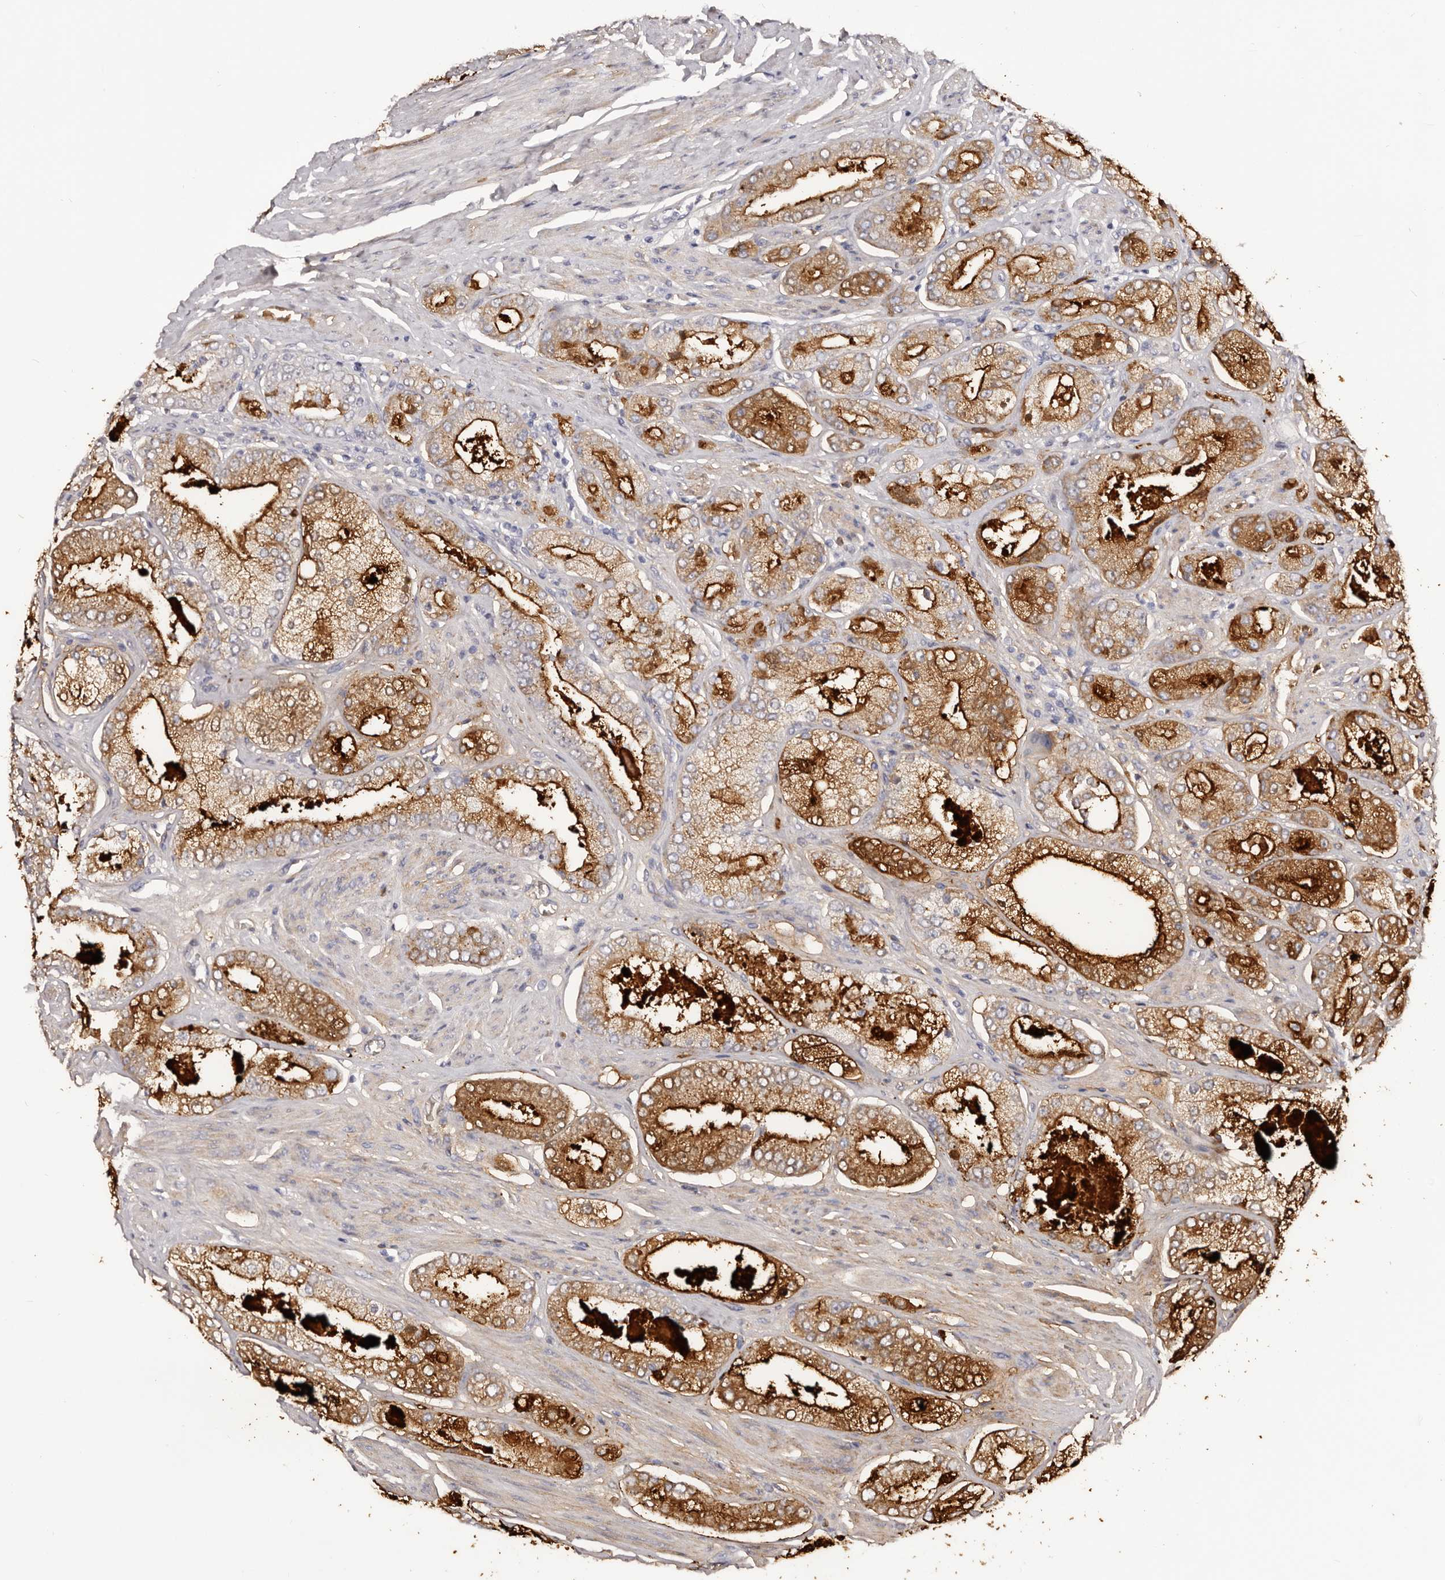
{"staining": {"intensity": "strong", "quantity": ">75%", "location": "cytoplasmic/membranous"}, "tissue": "prostate cancer", "cell_type": "Tumor cells", "image_type": "cancer", "snomed": [{"axis": "morphology", "description": "Adenocarcinoma, High grade"}, {"axis": "topography", "description": "Prostate"}], "caption": "There is high levels of strong cytoplasmic/membranous staining in tumor cells of adenocarcinoma (high-grade) (prostate), as demonstrated by immunohistochemical staining (brown color).", "gene": "AKNAD1", "patient": {"sex": "male", "age": 58}}